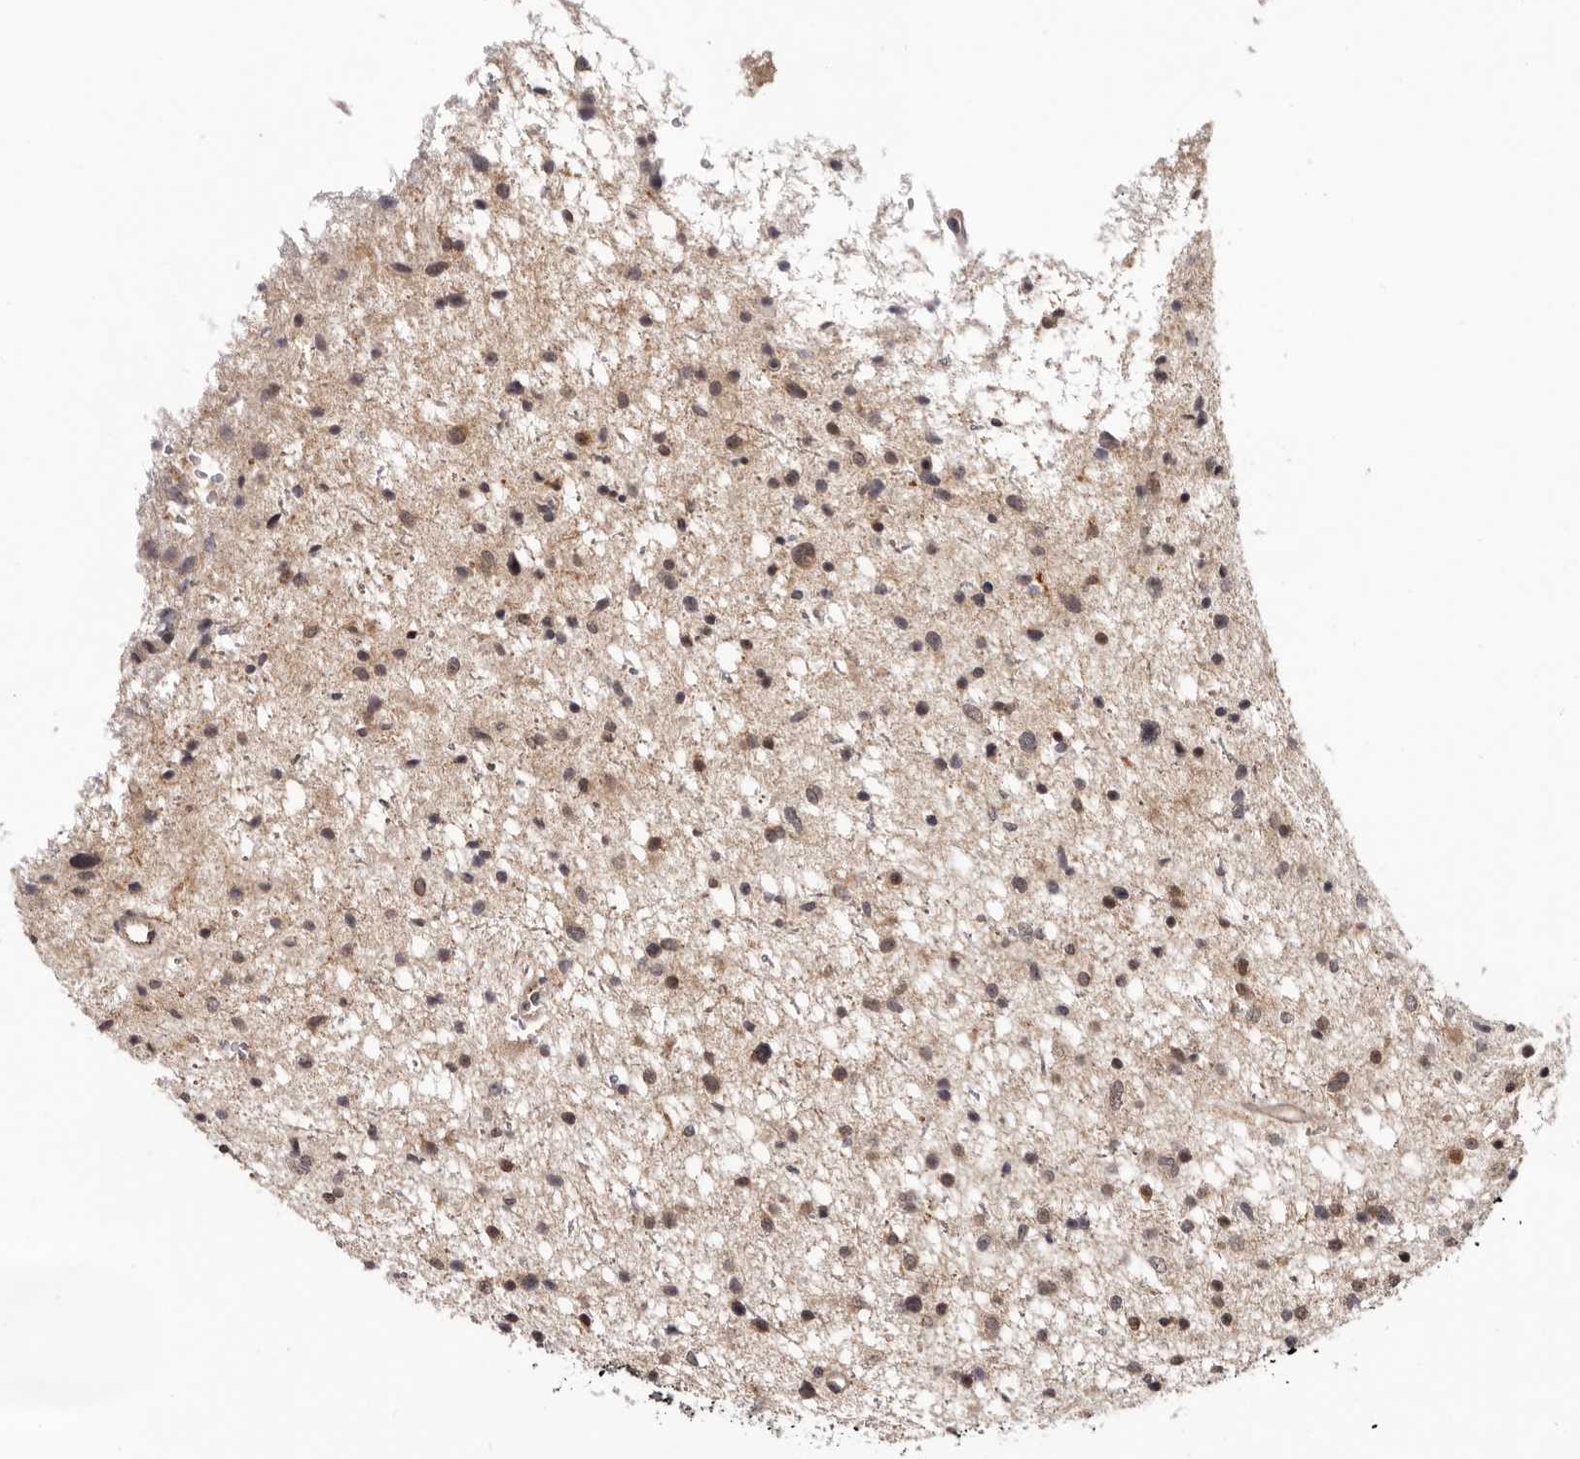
{"staining": {"intensity": "moderate", "quantity": ">75%", "location": "cytoplasmic/membranous,nuclear"}, "tissue": "glioma", "cell_type": "Tumor cells", "image_type": "cancer", "snomed": [{"axis": "morphology", "description": "Glioma, malignant, Low grade"}, {"axis": "topography", "description": "Brain"}], "caption": "IHC photomicrograph of malignant low-grade glioma stained for a protein (brown), which demonstrates medium levels of moderate cytoplasmic/membranous and nuclear positivity in approximately >75% of tumor cells.", "gene": "TBX5", "patient": {"sex": "female", "age": 37}}